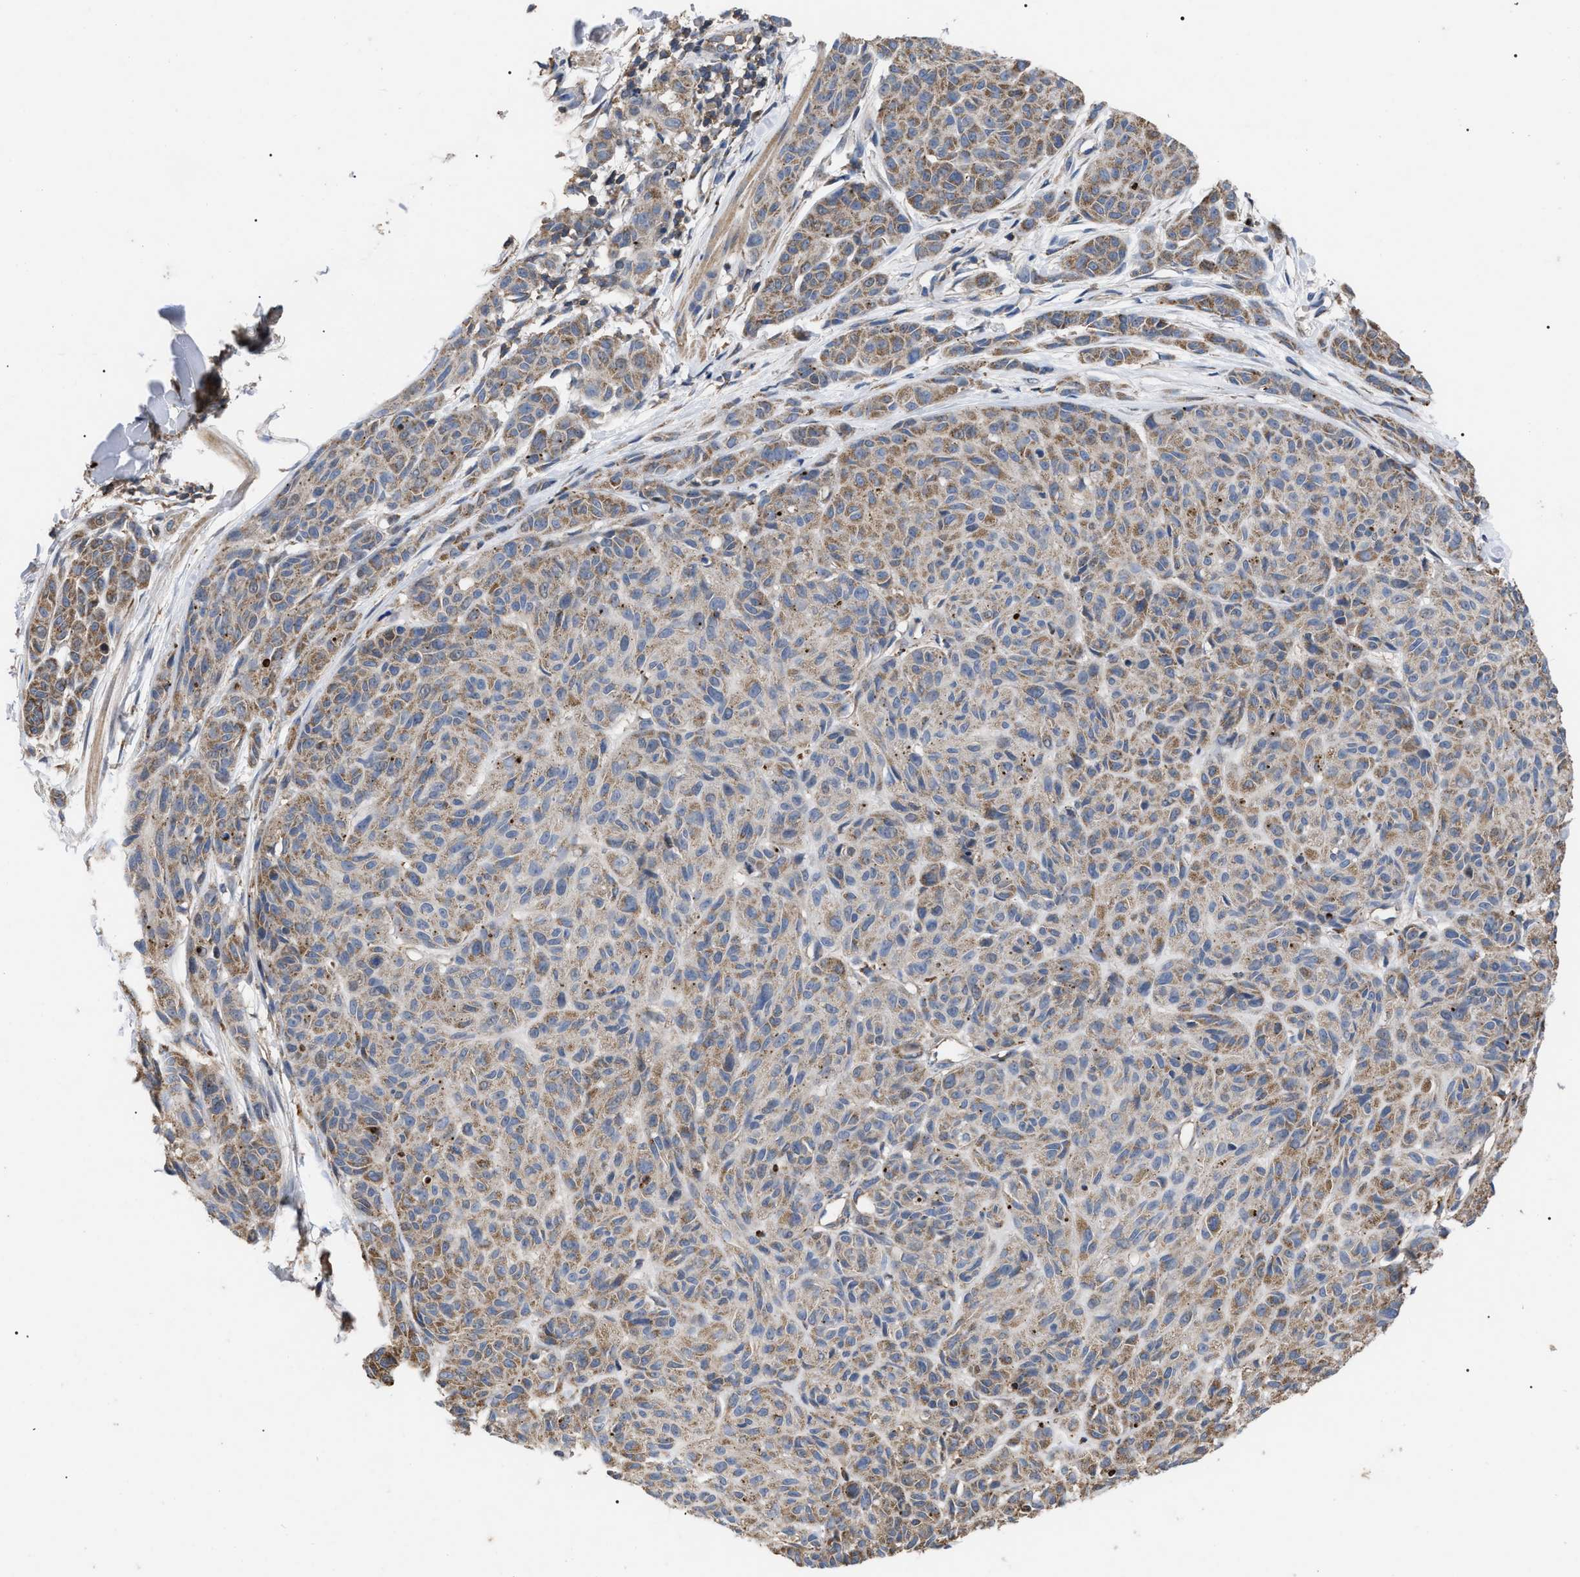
{"staining": {"intensity": "weak", "quantity": ">75%", "location": "cytoplasmic/membranous"}, "tissue": "melanoma", "cell_type": "Tumor cells", "image_type": "cancer", "snomed": [{"axis": "morphology", "description": "Malignant melanoma, NOS"}, {"axis": "topography", "description": "Skin"}], "caption": "Tumor cells reveal weak cytoplasmic/membranous expression in approximately >75% of cells in malignant melanoma.", "gene": "FAM171A2", "patient": {"sex": "male", "age": 62}}